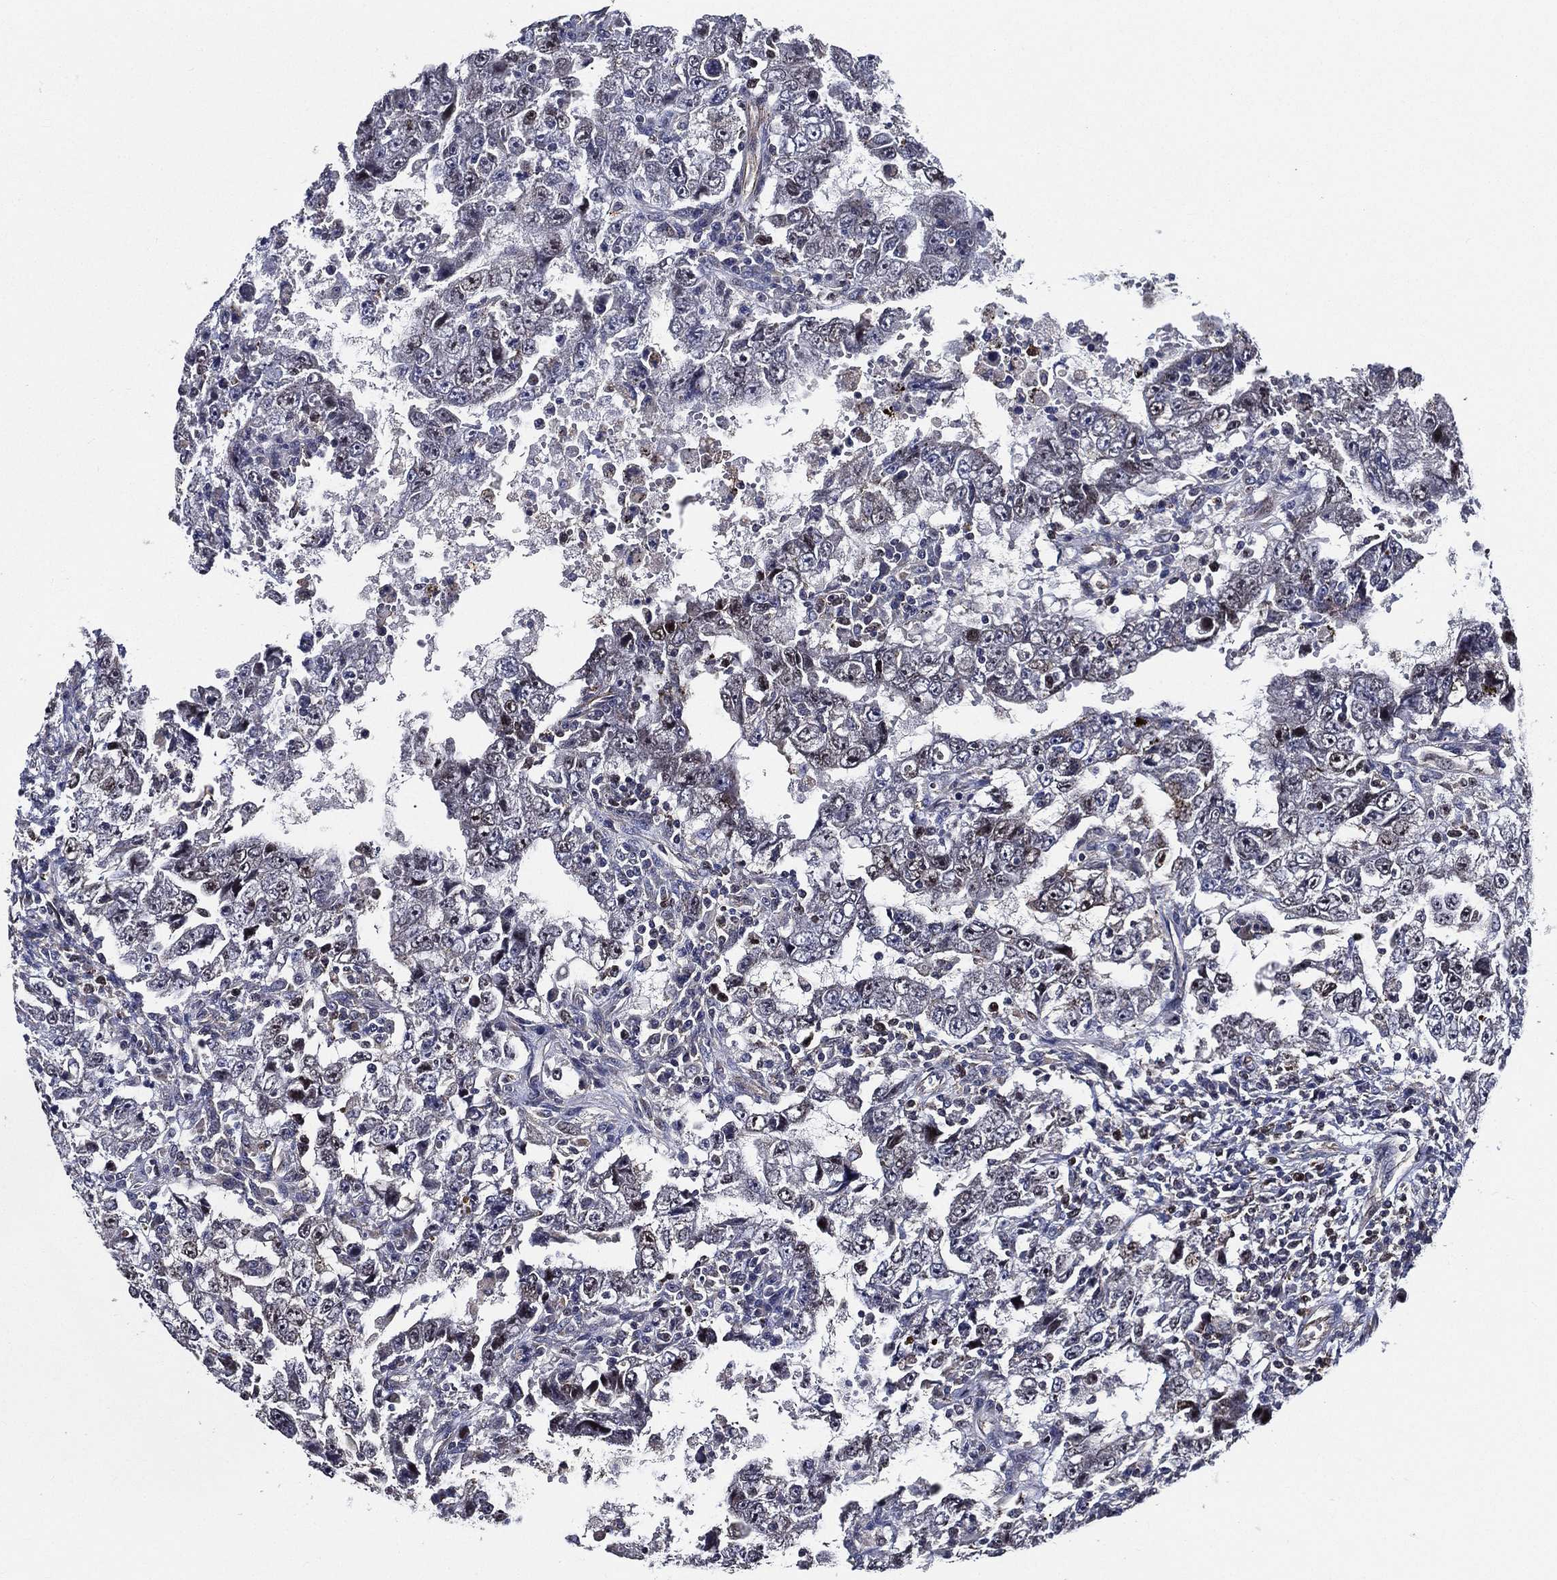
{"staining": {"intensity": "negative", "quantity": "none", "location": "none"}, "tissue": "testis cancer", "cell_type": "Tumor cells", "image_type": "cancer", "snomed": [{"axis": "morphology", "description": "Carcinoma, Embryonal, NOS"}, {"axis": "topography", "description": "Testis"}], "caption": "Immunohistochemical staining of human embryonal carcinoma (testis) demonstrates no significant expression in tumor cells.", "gene": "KIF20B", "patient": {"sex": "male", "age": 26}}